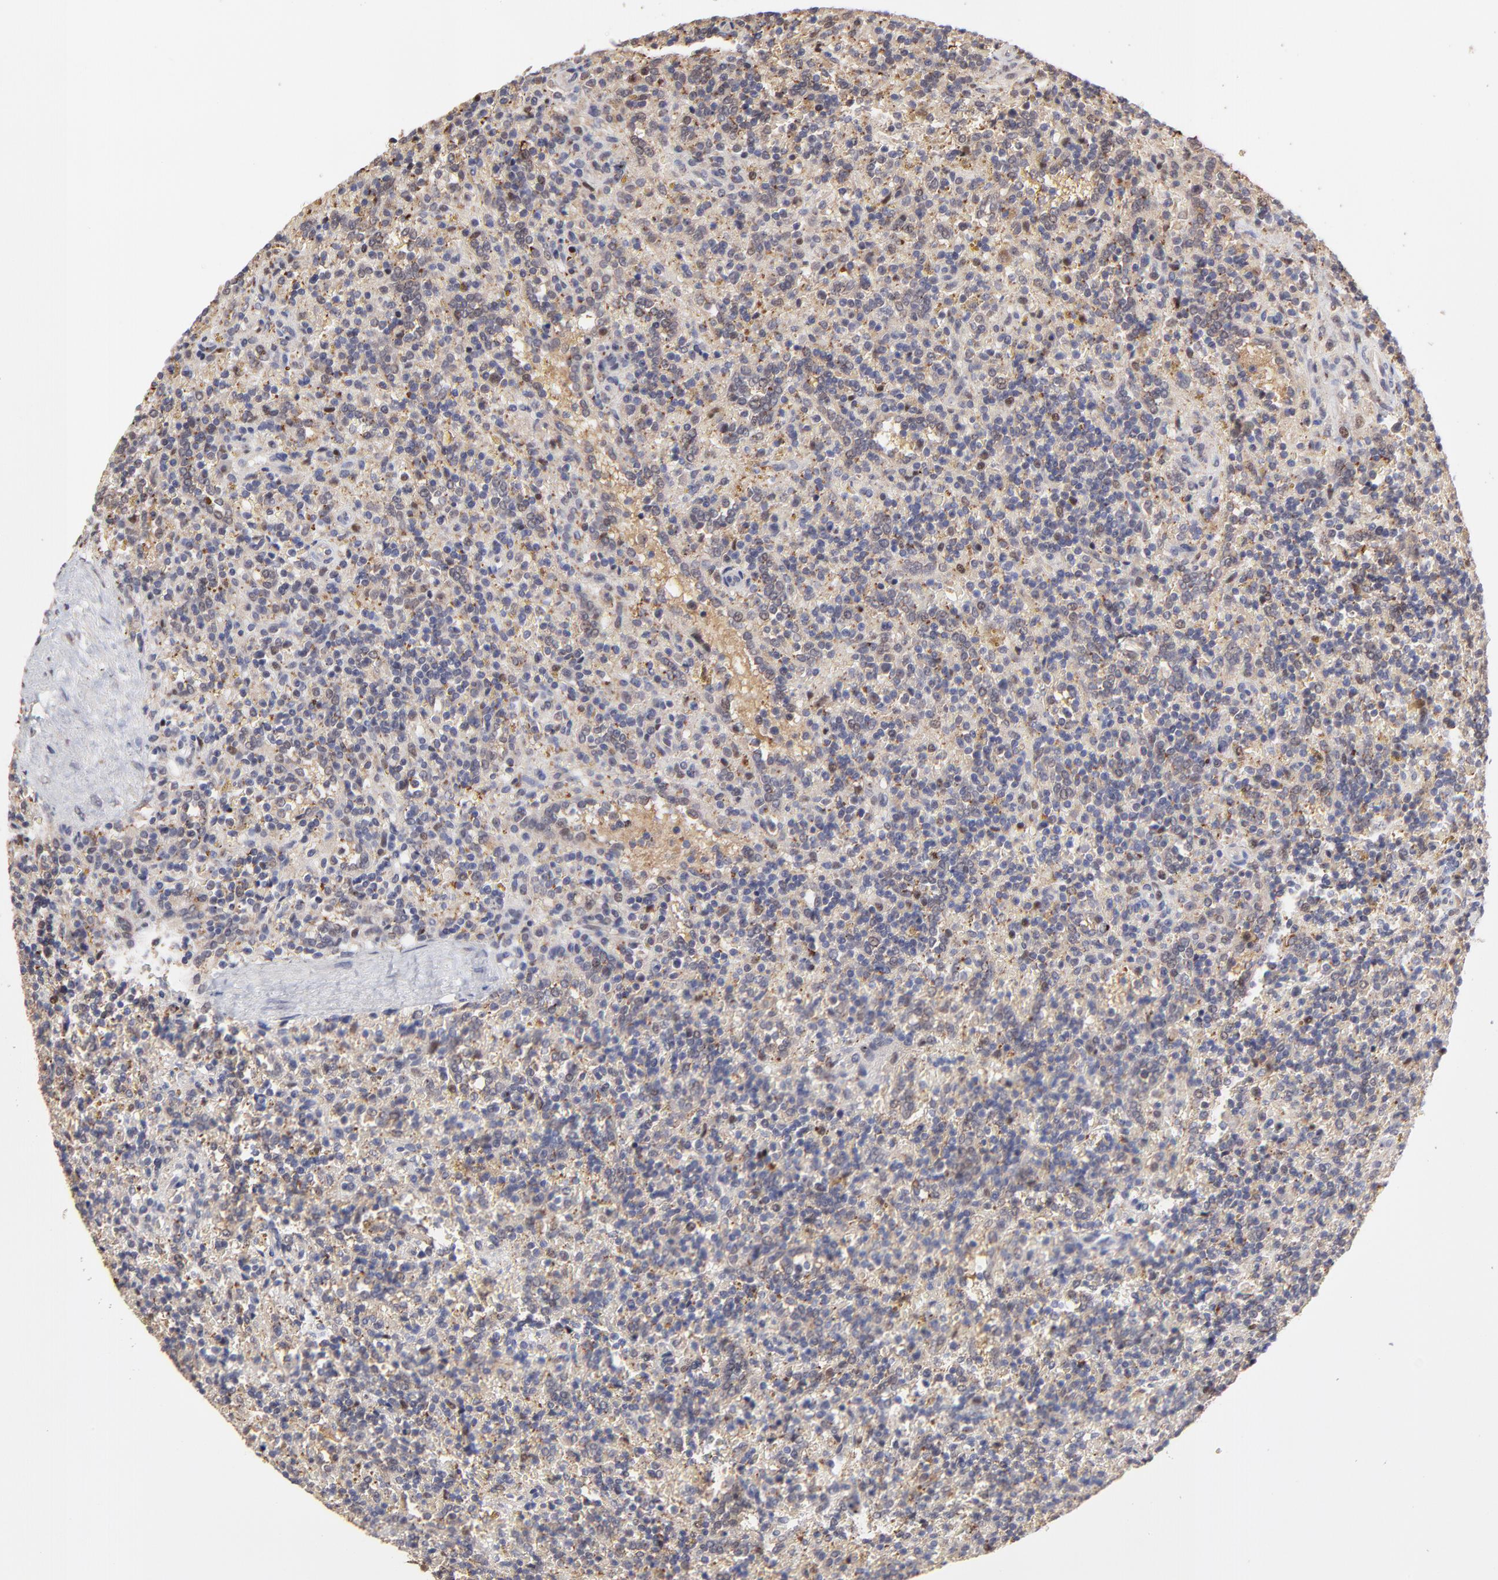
{"staining": {"intensity": "weak", "quantity": "<25%", "location": "nuclear"}, "tissue": "lymphoma", "cell_type": "Tumor cells", "image_type": "cancer", "snomed": [{"axis": "morphology", "description": "Malignant lymphoma, non-Hodgkin's type, Low grade"}, {"axis": "topography", "description": "Spleen"}], "caption": "The image exhibits no staining of tumor cells in lymphoma. Brightfield microscopy of immunohistochemistry (IHC) stained with DAB (brown) and hematoxylin (blue), captured at high magnification.", "gene": "PSMD14", "patient": {"sex": "male", "age": 67}}